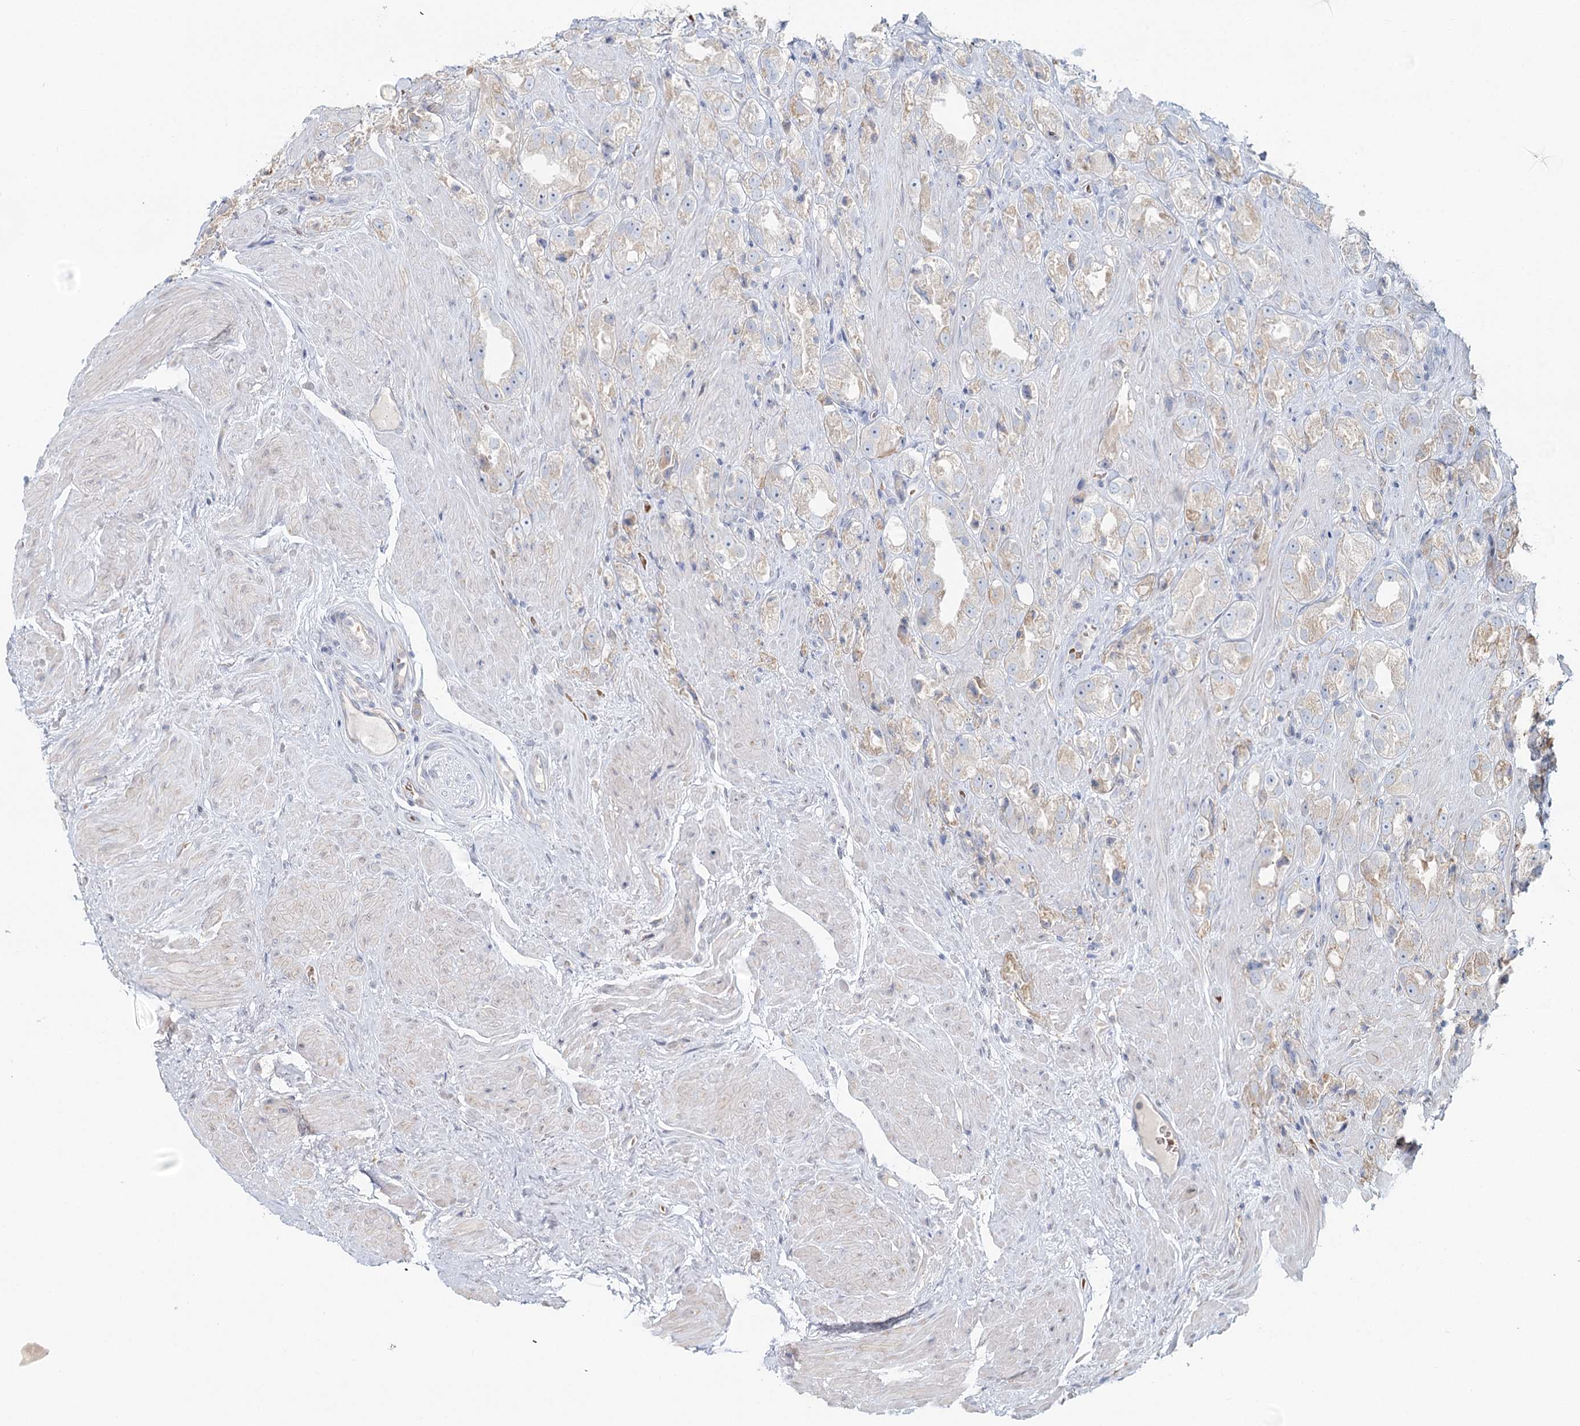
{"staining": {"intensity": "weak", "quantity": "<25%", "location": "cytoplasmic/membranous"}, "tissue": "prostate cancer", "cell_type": "Tumor cells", "image_type": "cancer", "snomed": [{"axis": "morphology", "description": "Adenocarcinoma, NOS"}, {"axis": "topography", "description": "Prostate"}], "caption": "An immunohistochemistry (IHC) micrograph of adenocarcinoma (prostate) is shown. There is no staining in tumor cells of adenocarcinoma (prostate). The staining is performed using DAB brown chromogen with nuclei counter-stained in using hematoxylin.", "gene": "ANKRD16", "patient": {"sex": "male", "age": 79}}